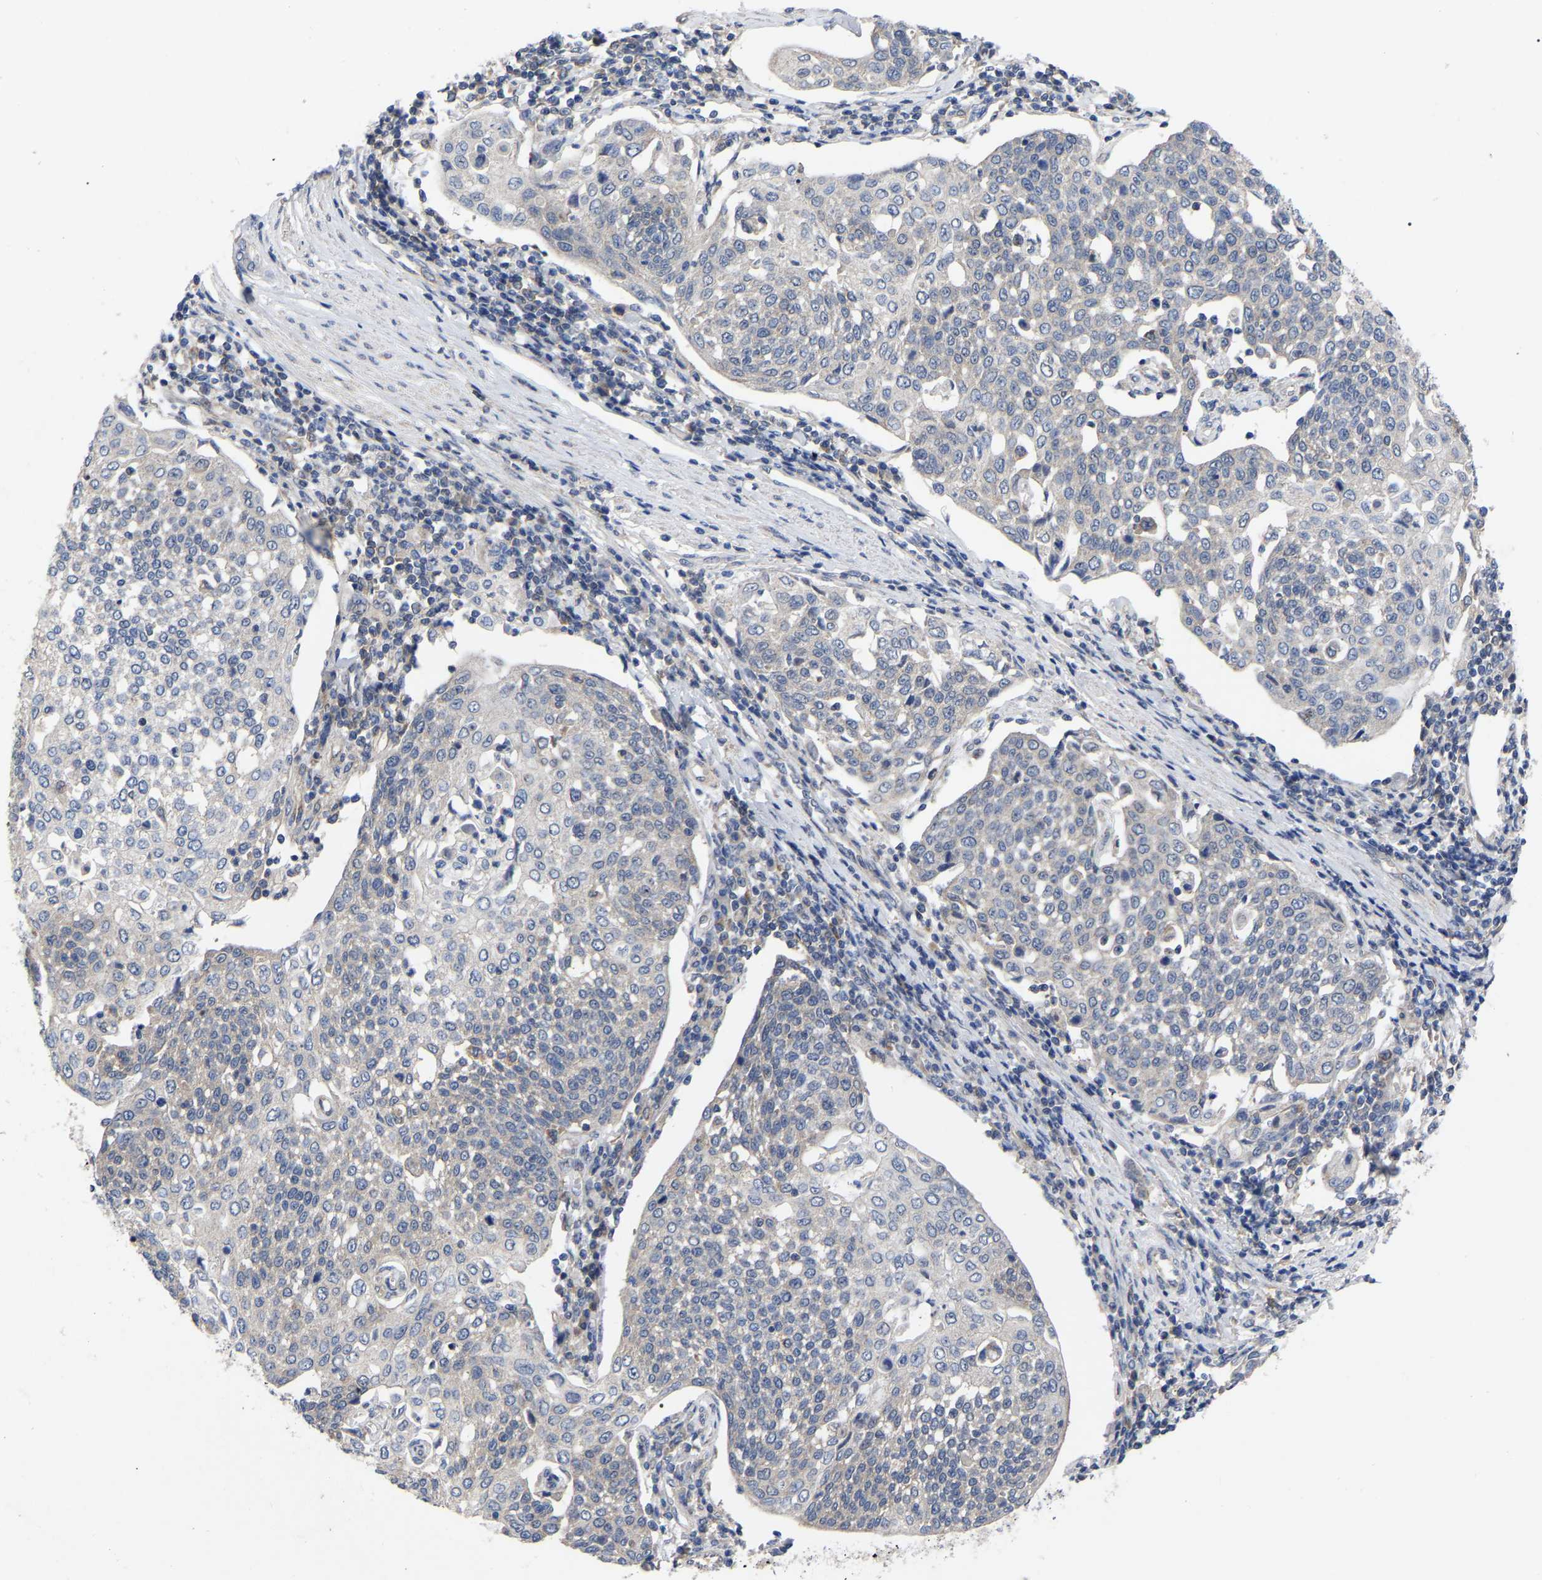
{"staining": {"intensity": "negative", "quantity": "none", "location": "none"}, "tissue": "cervical cancer", "cell_type": "Tumor cells", "image_type": "cancer", "snomed": [{"axis": "morphology", "description": "Squamous cell carcinoma, NOS"}, {"axis": "topography", "description": "Cervix"}], "caption": "Immunohistochemical staining of human cervical squamous cell carcinoma exhibits no significant positivity in tumor cells. (Stains: DAB immunohistochemistry (IHC) with hematoxylin counter stain, Microscopy: brightfield microscopy at high magnification).", "gene": "TCP1", "patient": {"sex": "female", "age": 34}}